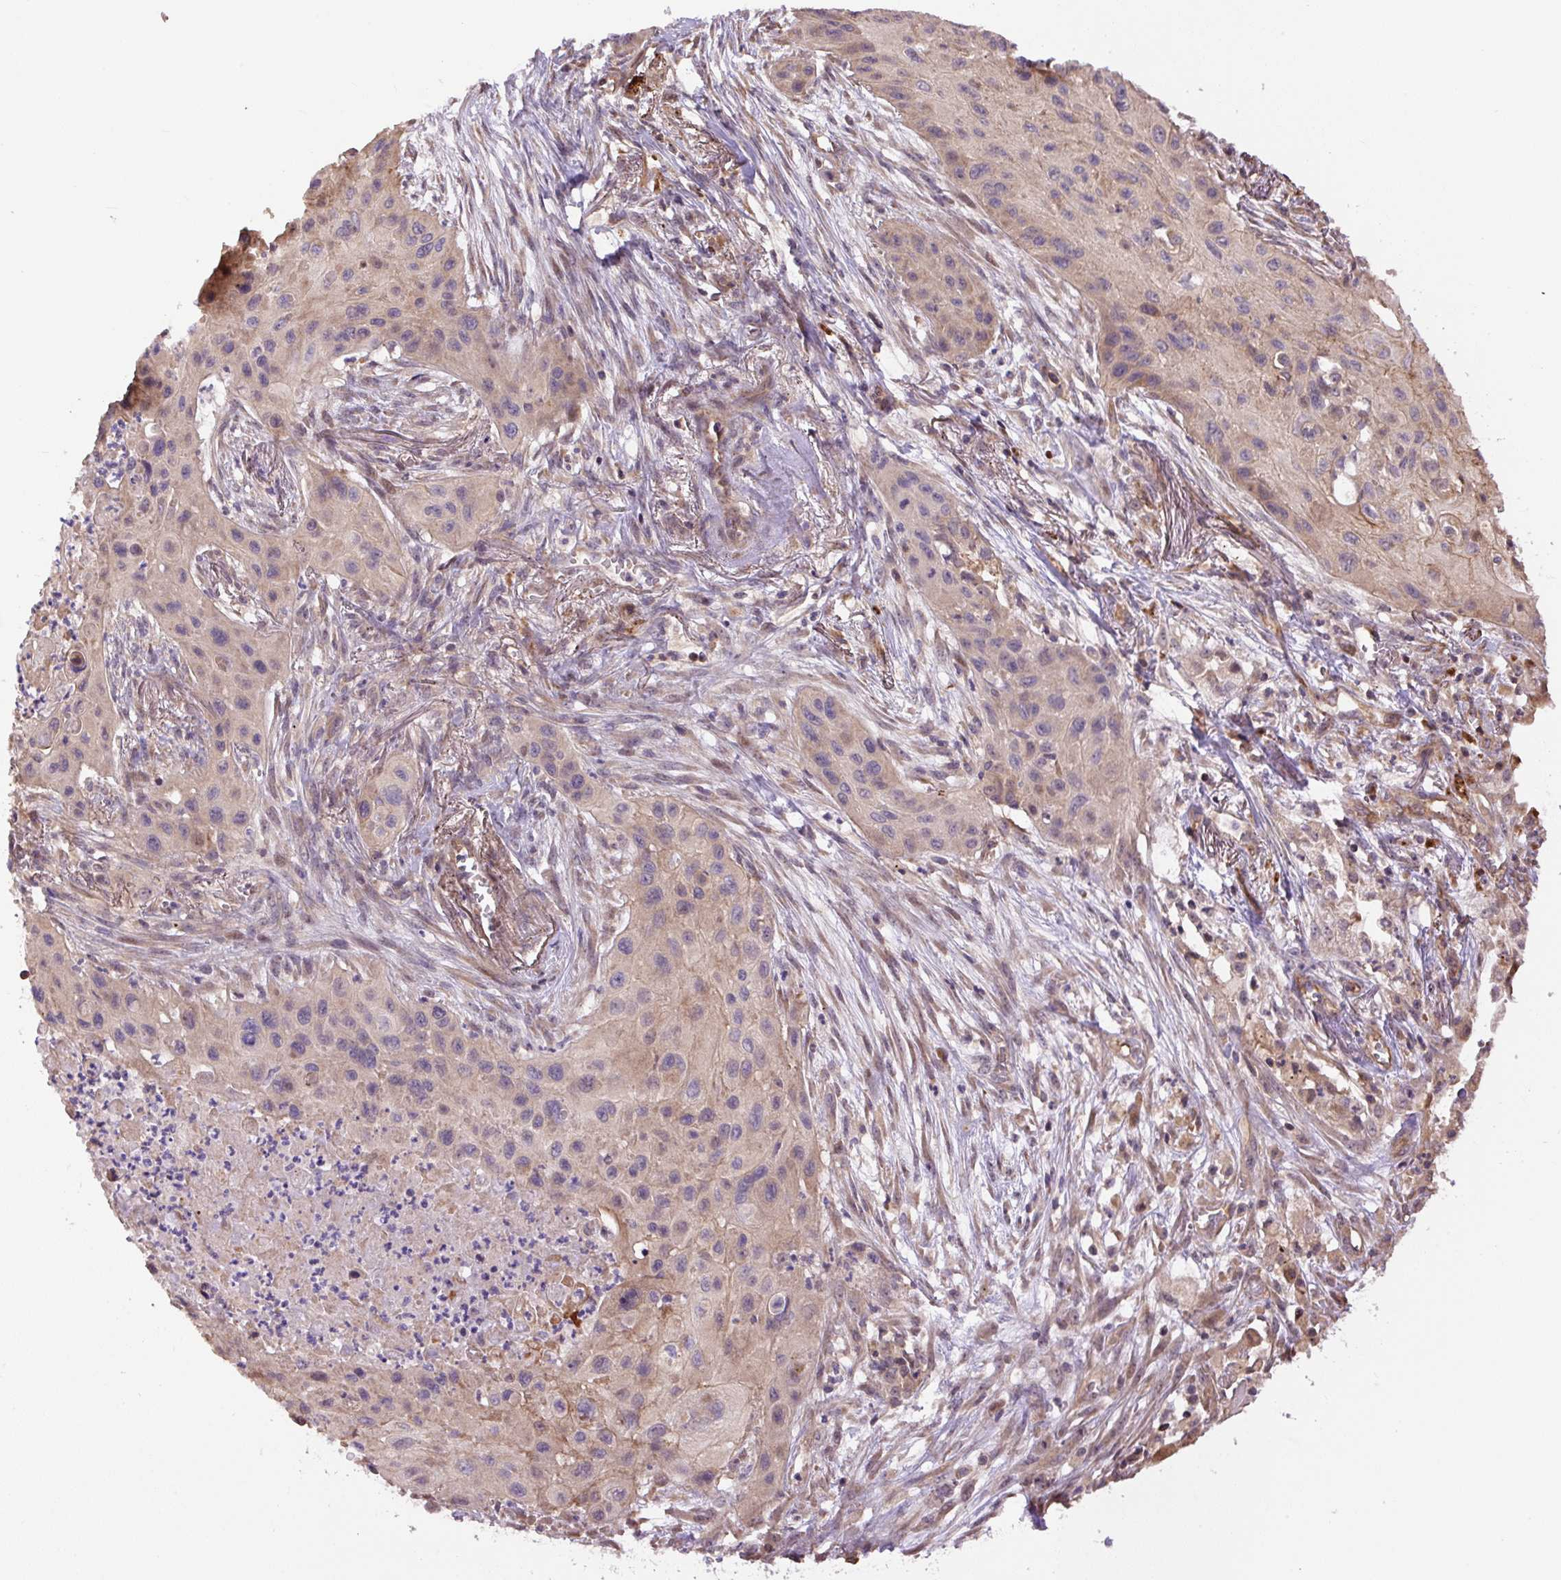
{"staining": {"intensity": "weak", "quantity": "25%-75%", "location": "cytoplasmic/membranous"}, "tissue": "lung cancer", "cell_type": "Tumor cells", "image_type": "cancer", "snomed": [{"axis": "morphology", "description": "Squamous cell carcinoma, NOS"}, {"axis": "topography", "description": "Lung"}], "caption": "Protein staining shows weak cytoplasmic/membranous staining in about 25%-75% of tumor cells in lung cancer. (DAB (3,3'-diaminobenzidine) = brown stain, brightfield microscopy at high magnification).", "gene": "PPME1", "patient": {"sex": "male", "age": 71}}